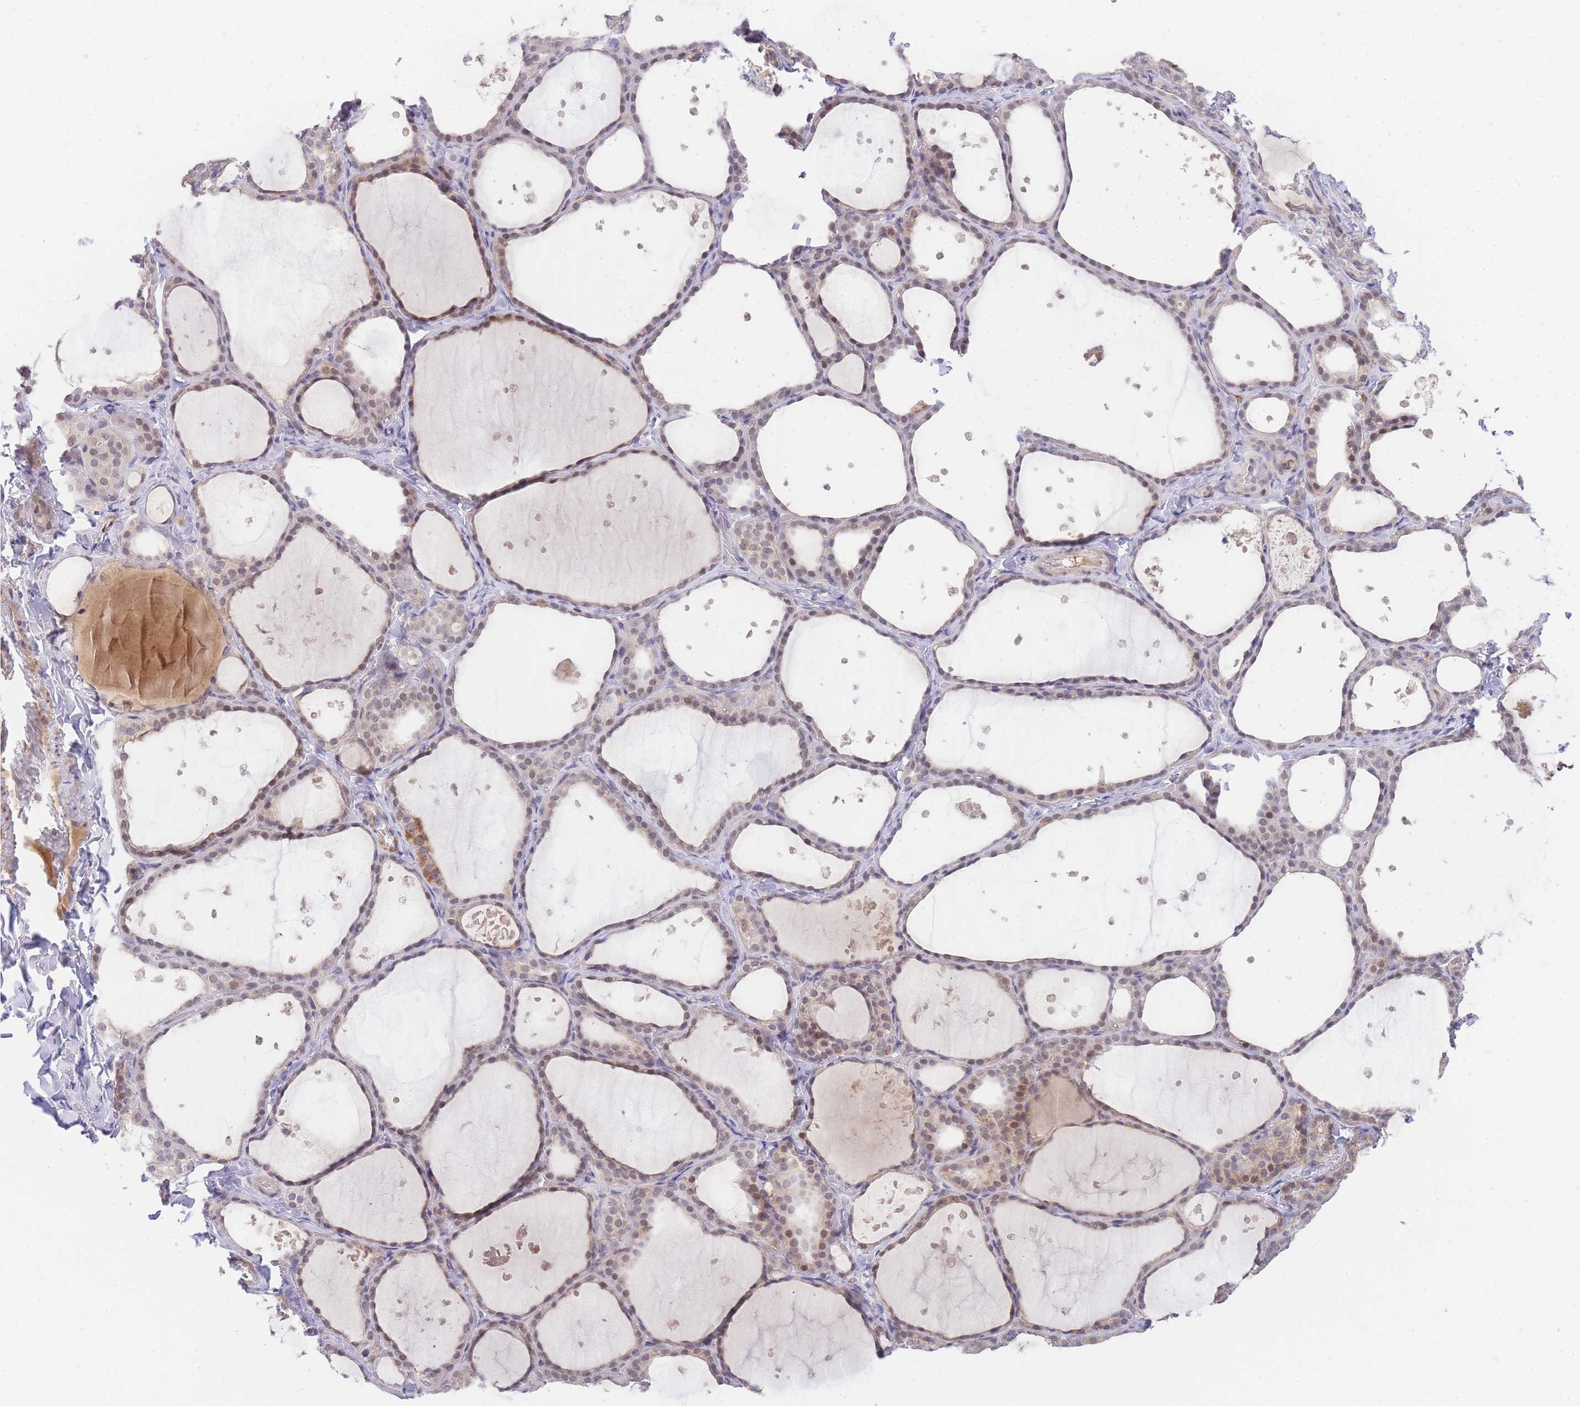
{"staining": {"intensity": "moderate", "quantity": "25%-75%", "location": "nuclear"}, "tissue": "thyroid gland", "cell_type": "Glandular cells", "image_type": "normal", "snomed": [{"axis": "morphology", "description": "Normal tissue, NOS"}, {"axis": "topography", "description": "Thyroid gland"}], "caption": "Immunohistochemistry (IHC) photomicrograph of benign thyroid gland: thyroid gland stained using immunohistochemistry exhibits medium levels of moderate protein expression localized specifically in the nuclear of glandular cells, appearing as a nuclear brown color.", "gene": "SLC25A33", "patient": {"sex": "female", "age": 44}}